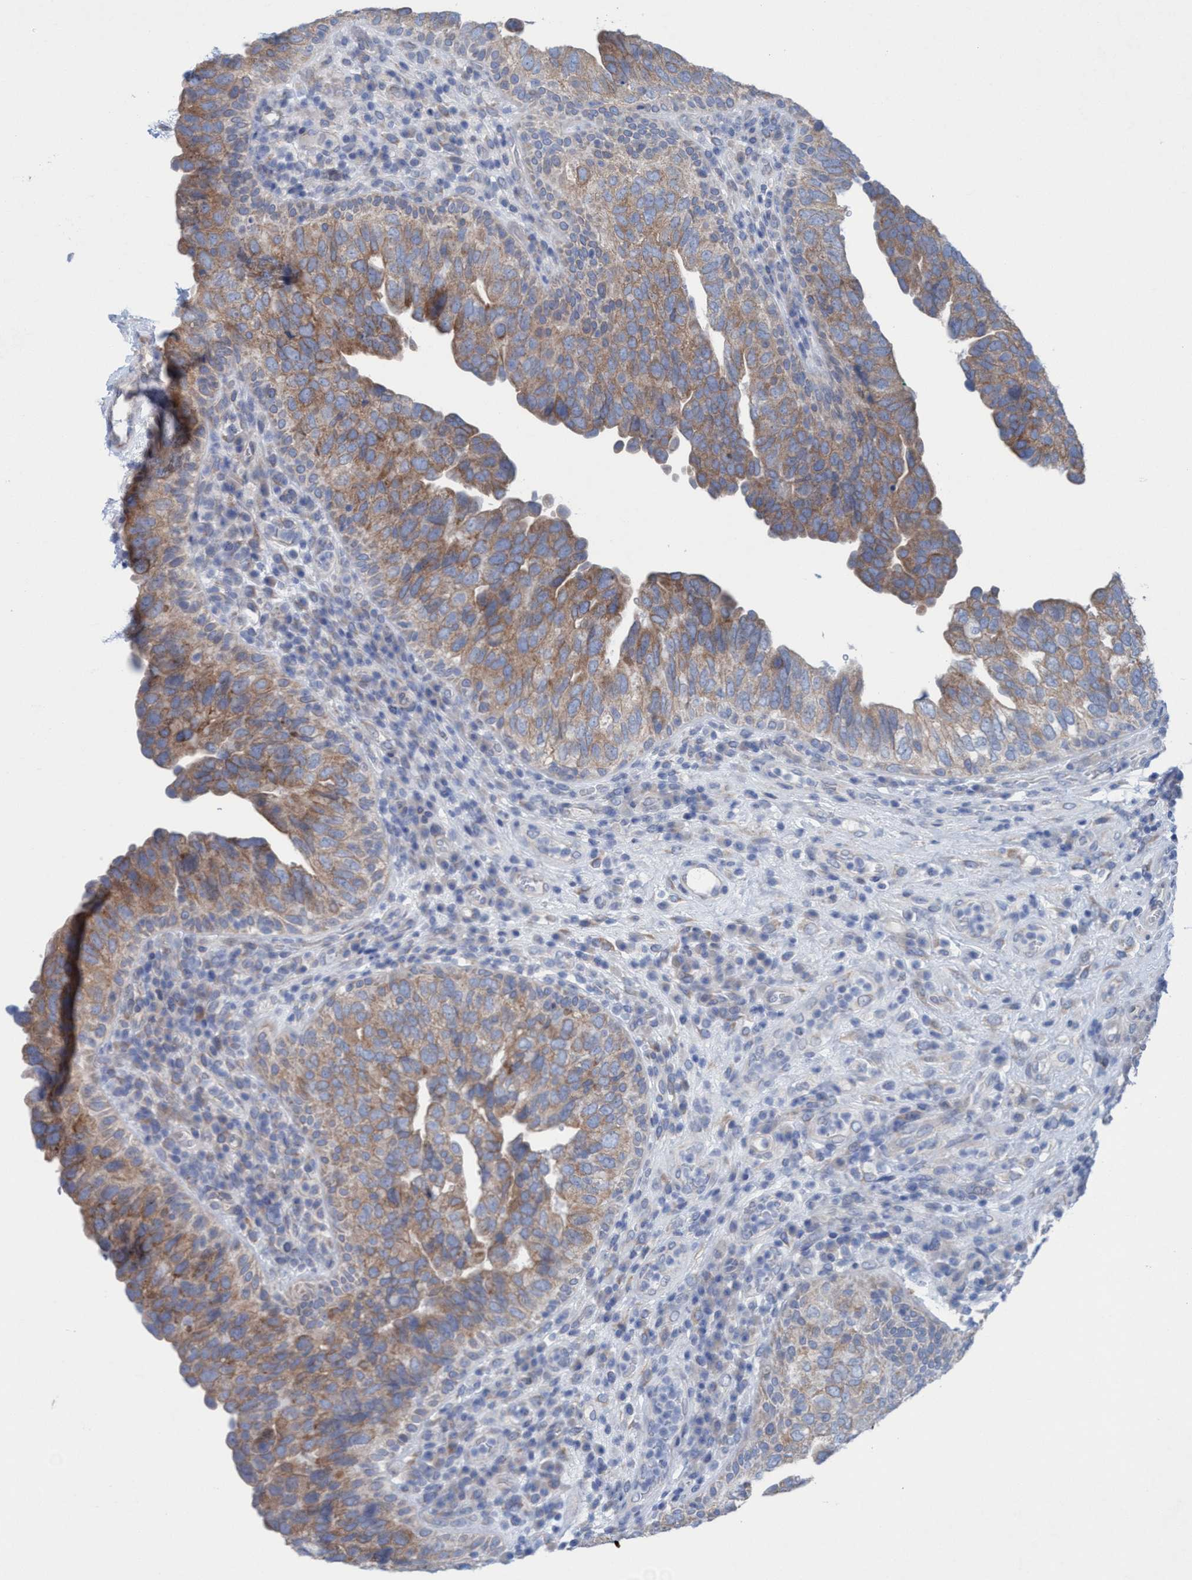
{"staining": {"intensity": "moderate", "quantity": ">75%", "location": "cytoplasmic/membranous"}, "tissue": "urothelial cancer", "cell_type": "Tumor cells", "image_type": "cancer", "snomed": [{"axis": "morphology", "description": "Urothelial carcinoma, High grade"}, {"axis": "topography", "description": "Urinary bladder"}], "caption": "DAB immunohistochemical staining of urothelial carcinoma (high-grade) demonstrates moderate cytoplasmic/membranous protein expression in approximately >75% of tumor cells. (IHC, brightfield microscopy, high magnification).", "gene": "RSAD1", "patient": {"sex": "female", "age": 82}}